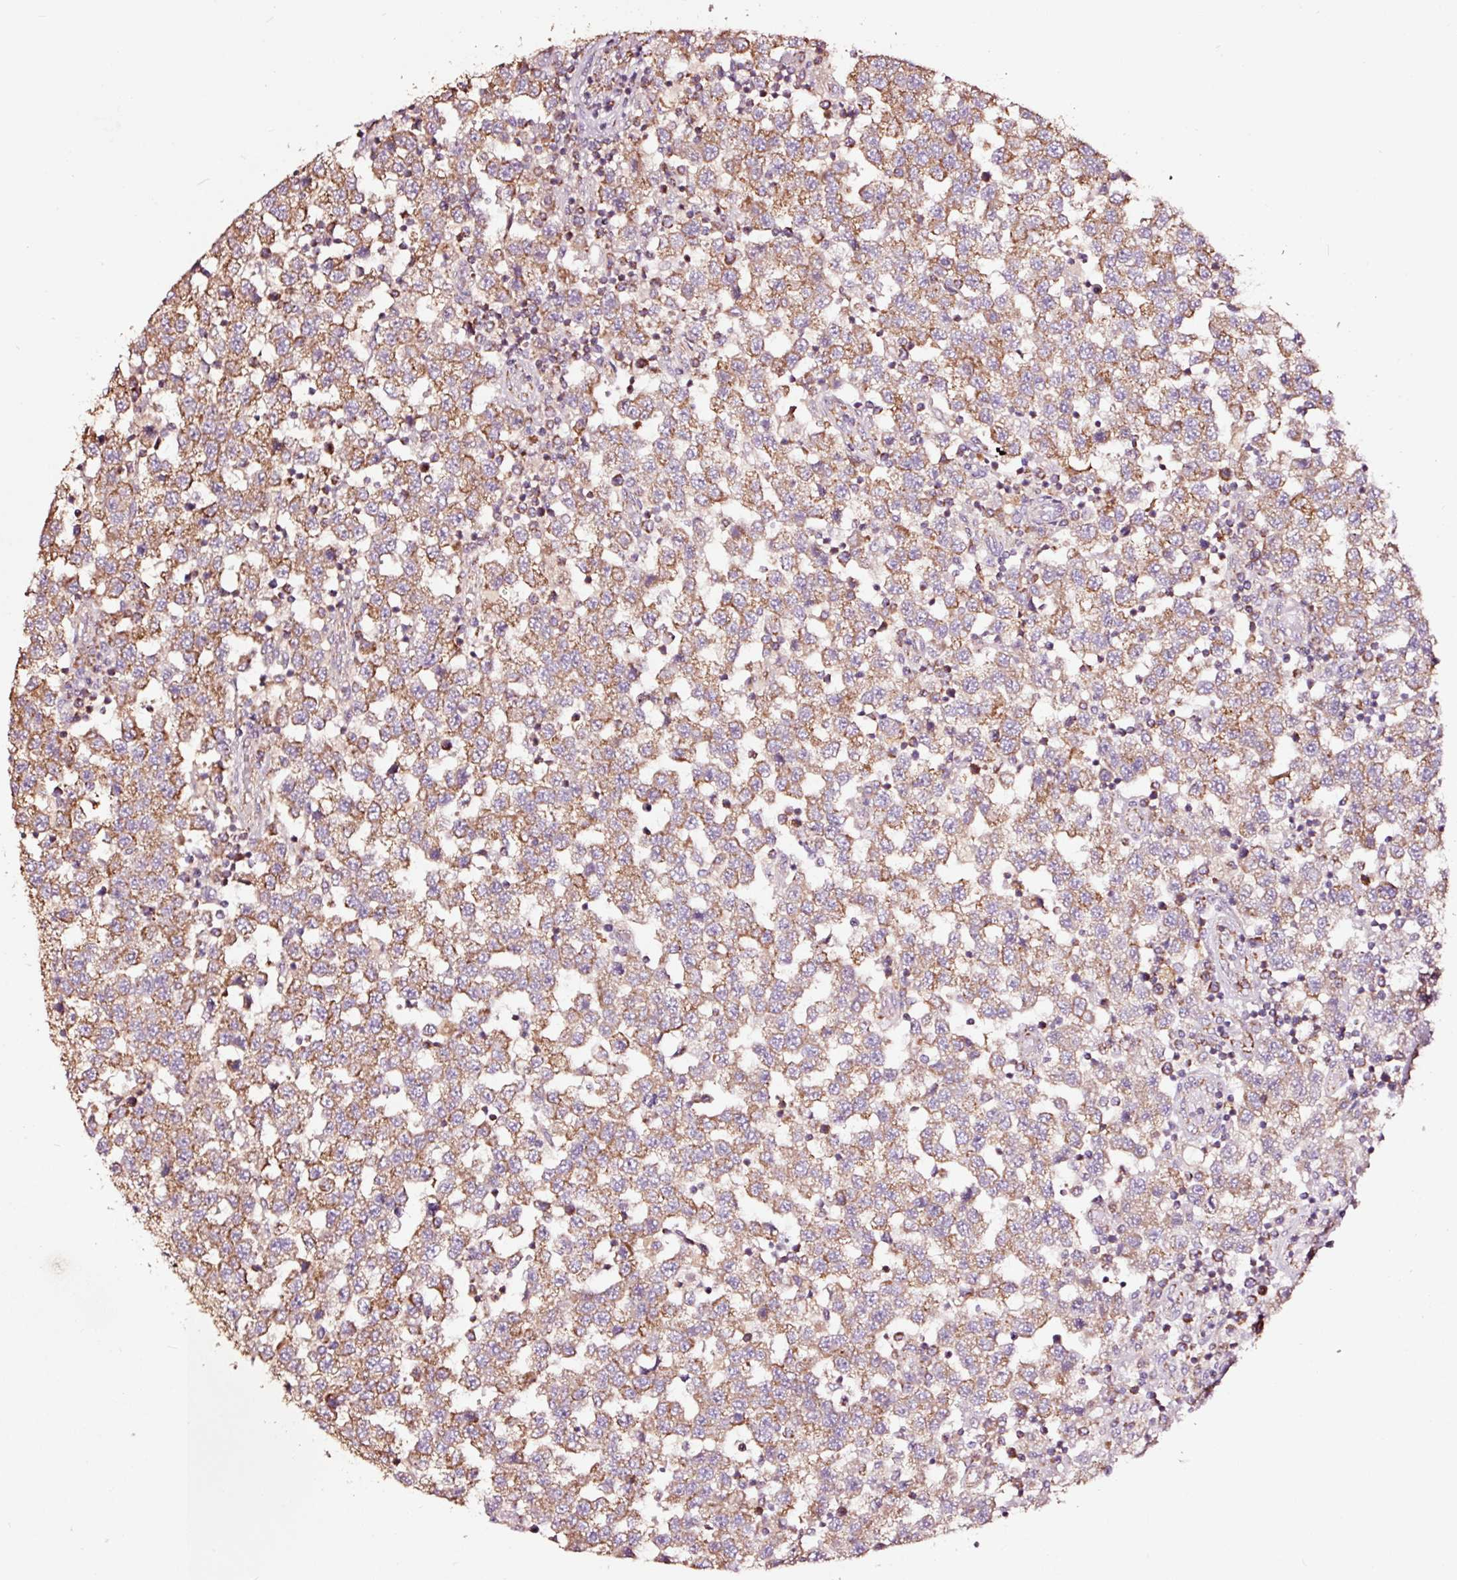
{"staining": {"intensity": "moderate", "quantity": ">75%", "location": "cytoplasmic/membranous"}, "tissue": "testis cancer", "cell_type": "Tumor cells", "image_type": "cancer", "snomed": [{"axis": "morphology", "description": "Seminoma, NOS"}, {"axis": "topography", "description": "Testis"}], "caption": "This micrograph shows testis seminoma stained with immunohistochemistry (IHC) to label a protein in brown. The cytoplasmic/membranous of tumor cells show moderate positivity for the protein. Nuclei are counter-stained blue.", "gene": "TPM1", "patient": {"sex": "male", "age": 34}}